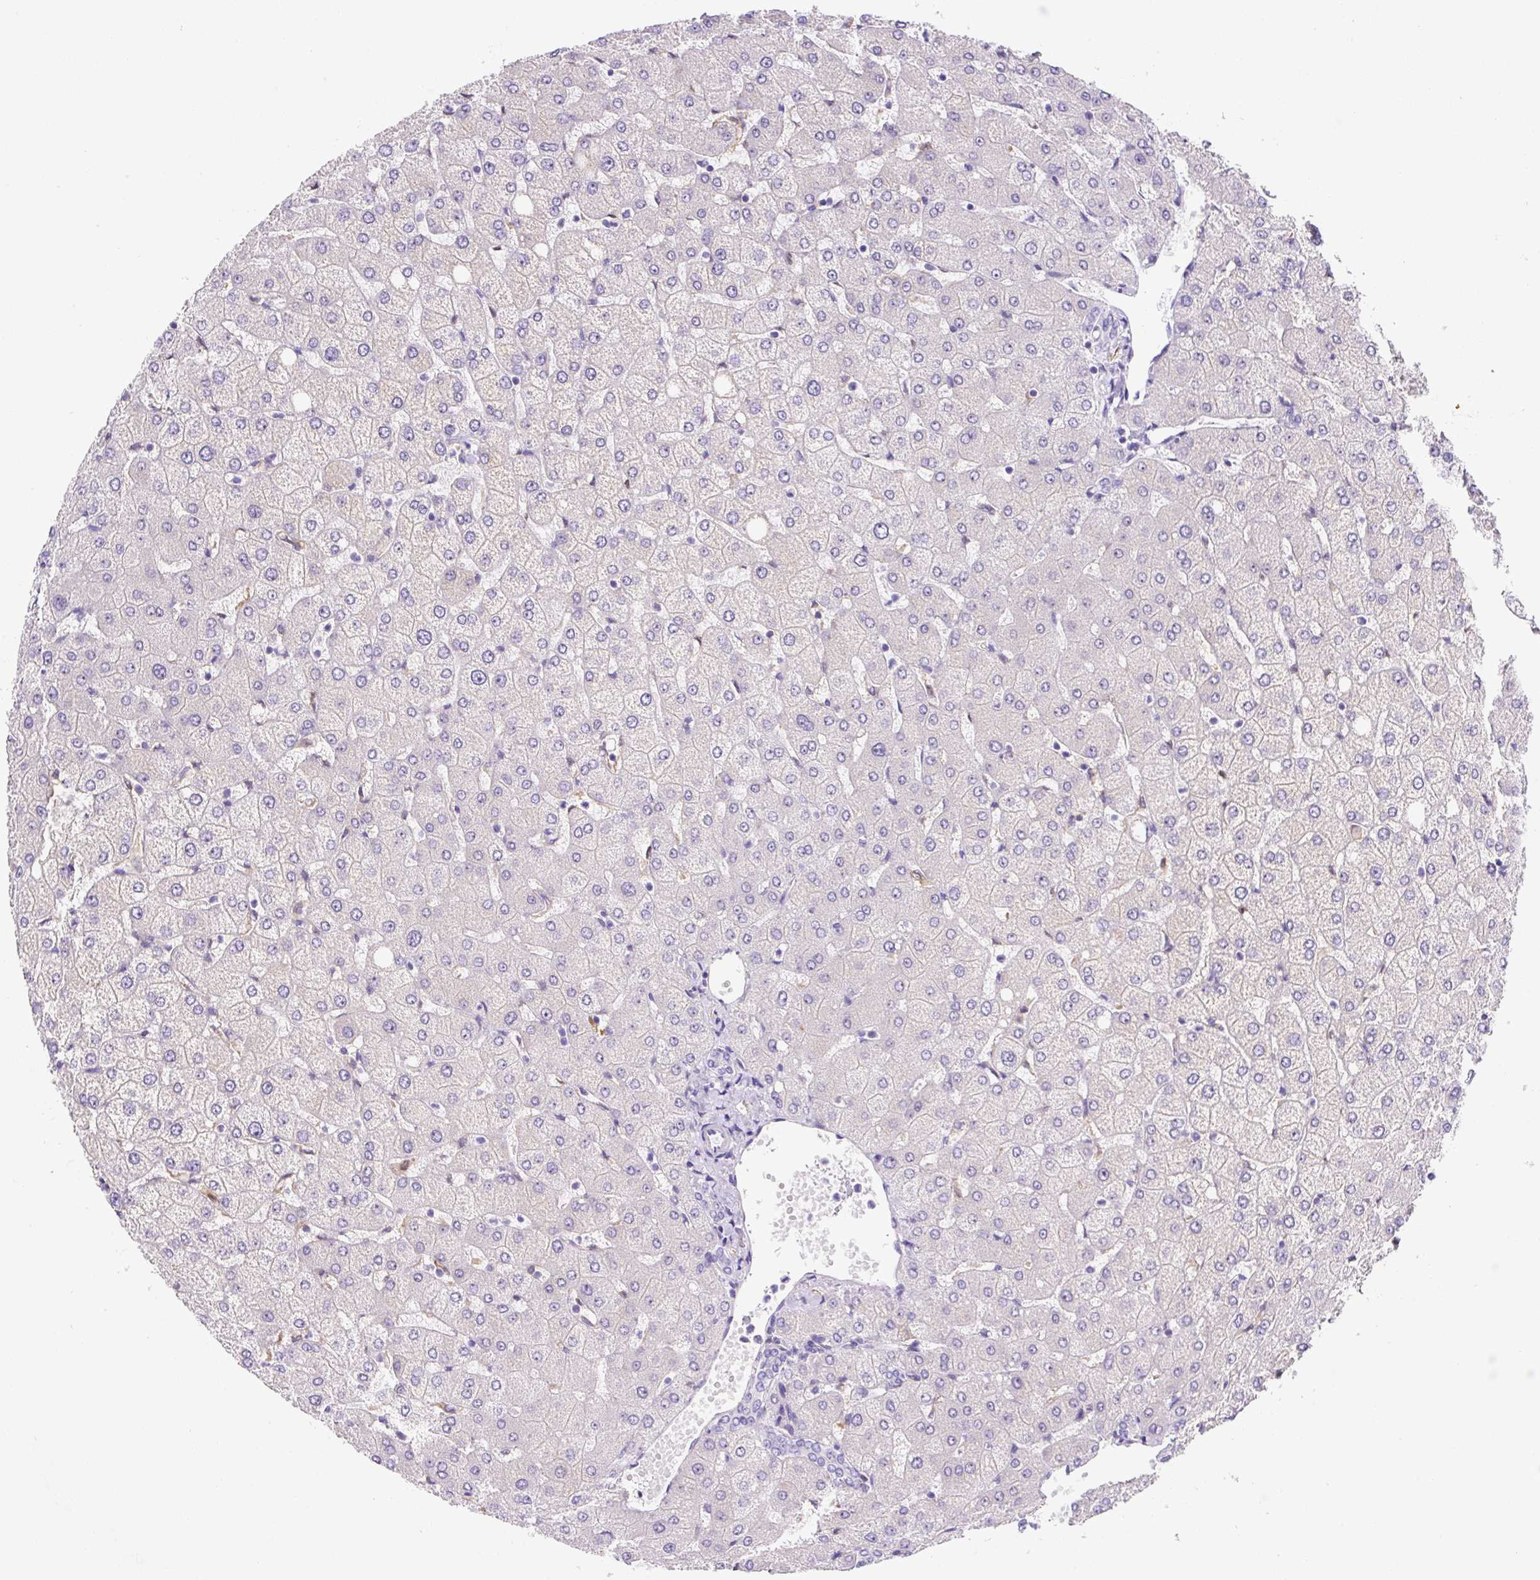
{"staining": {"intensity": "negative", "quantity": "none", "location": "none"}, "tissue": "liver", "cell_type": "Cholangiocytes", "image_type": "normal", "snomed": [{"axis": "morphology", "description": "Normal tissue, NOS"}, {"axis": "topography", "description": "Liver"}], "caption": "Cholangiocytes are negative for brown protein staining in unremarkable liver. Brightfield microscopy of immunohistochemistry (IHC) stained with DAB (brown) and hematoxylin (blue), captured at high magnification.", "gene": "ASB4", "patient": {"sex": "female", "age": 54}}